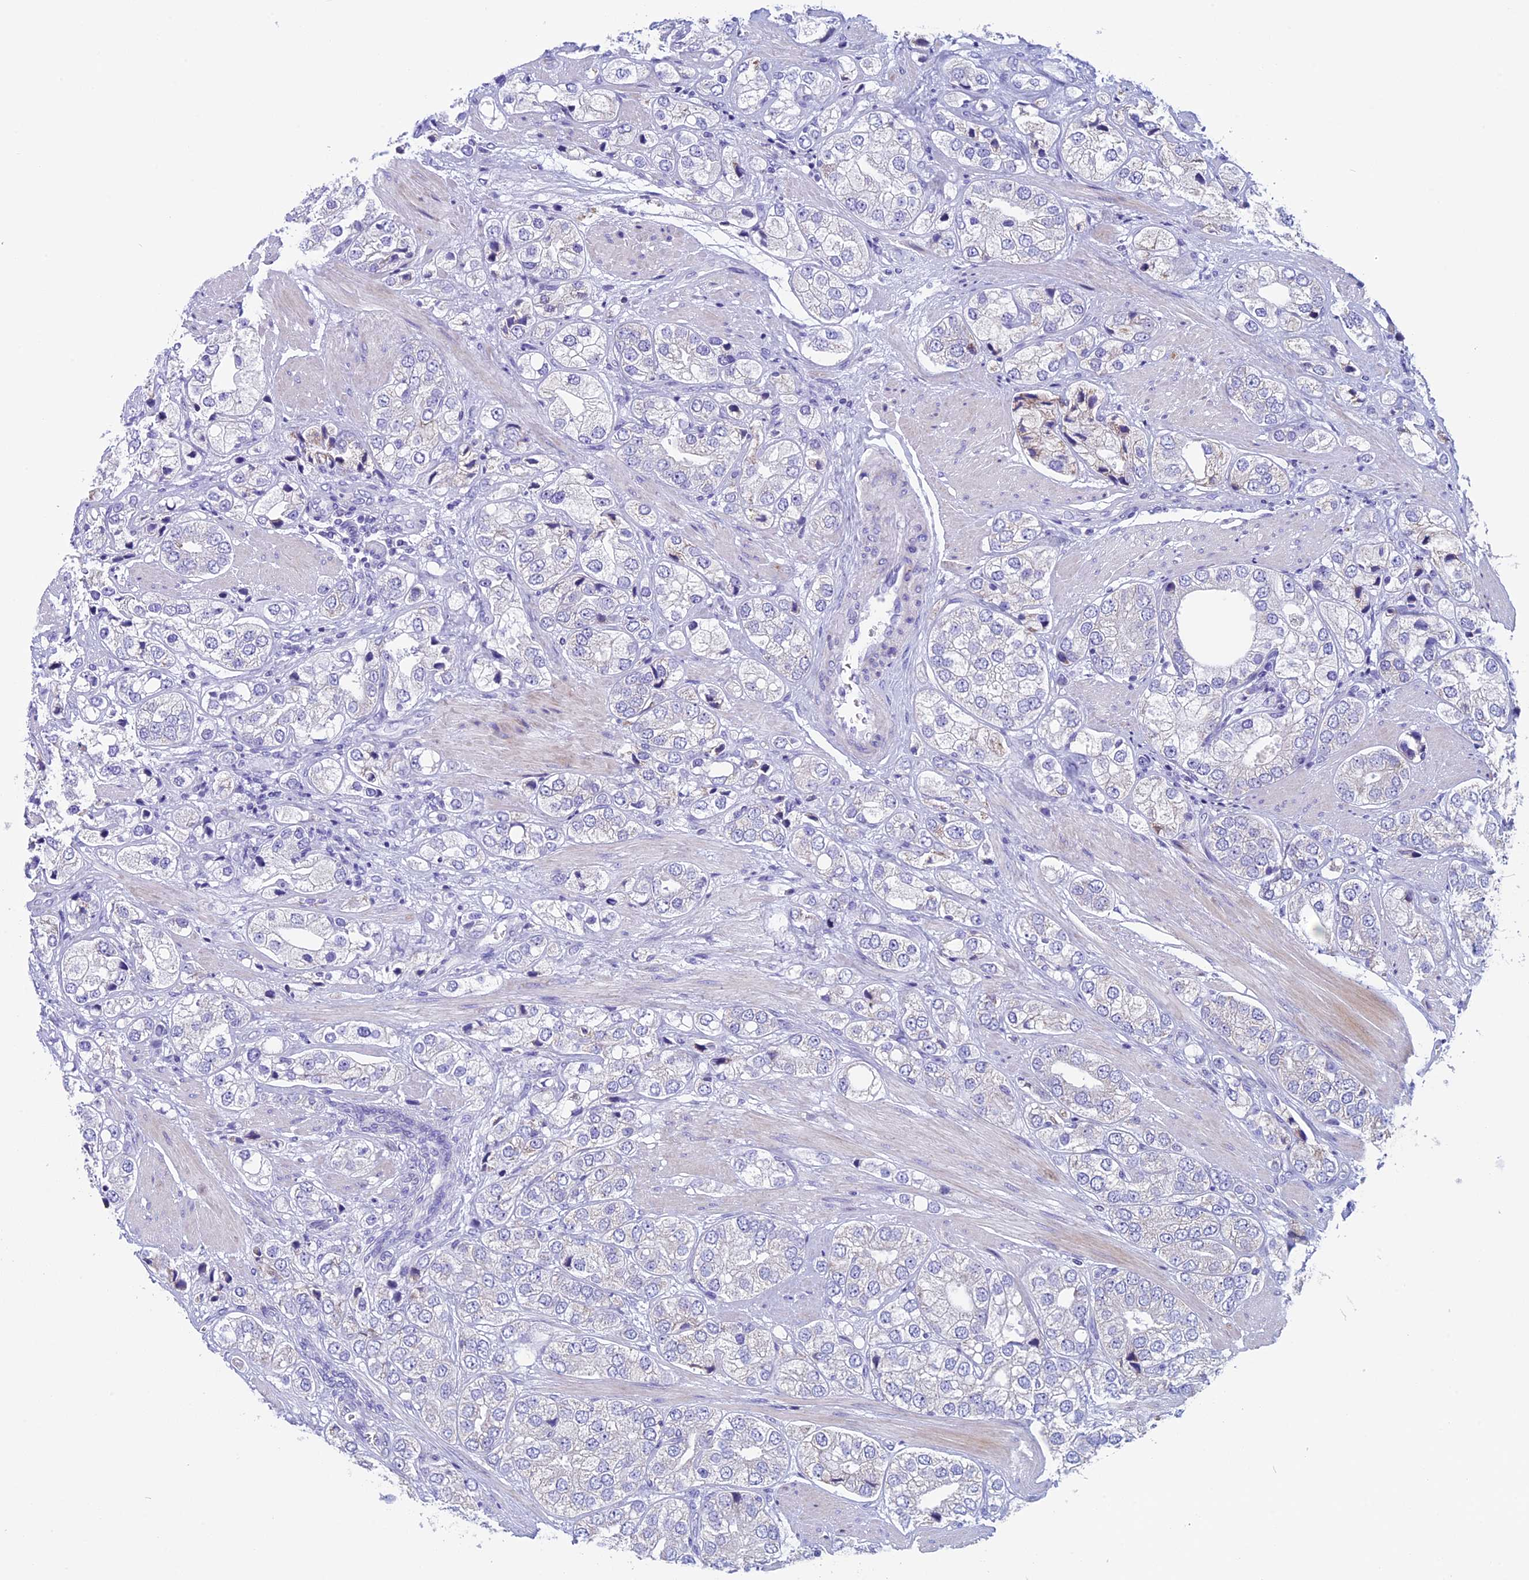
{"staining": {"intensity": "negative", "quantity": "none", "location": "none"}, "tissue": "prostate cancer", "cell_type": "Tumor cells", "image_type": "cancer", "snomed": [{"axis": "morphology", "description": "Adenocarcinoma, High grade"}, {"axis": "topography", "description": "Prostate"}], "caption": "An immunohistochemistry (IHC) image of adenocarcinoma (high-grade) (prostate) is shown. There is no staining in tumor cells of adenocarcinoma (high-grade) (prostate).", "gene": "ZNF563", "patient": {"sex": "male", "age": 50}}